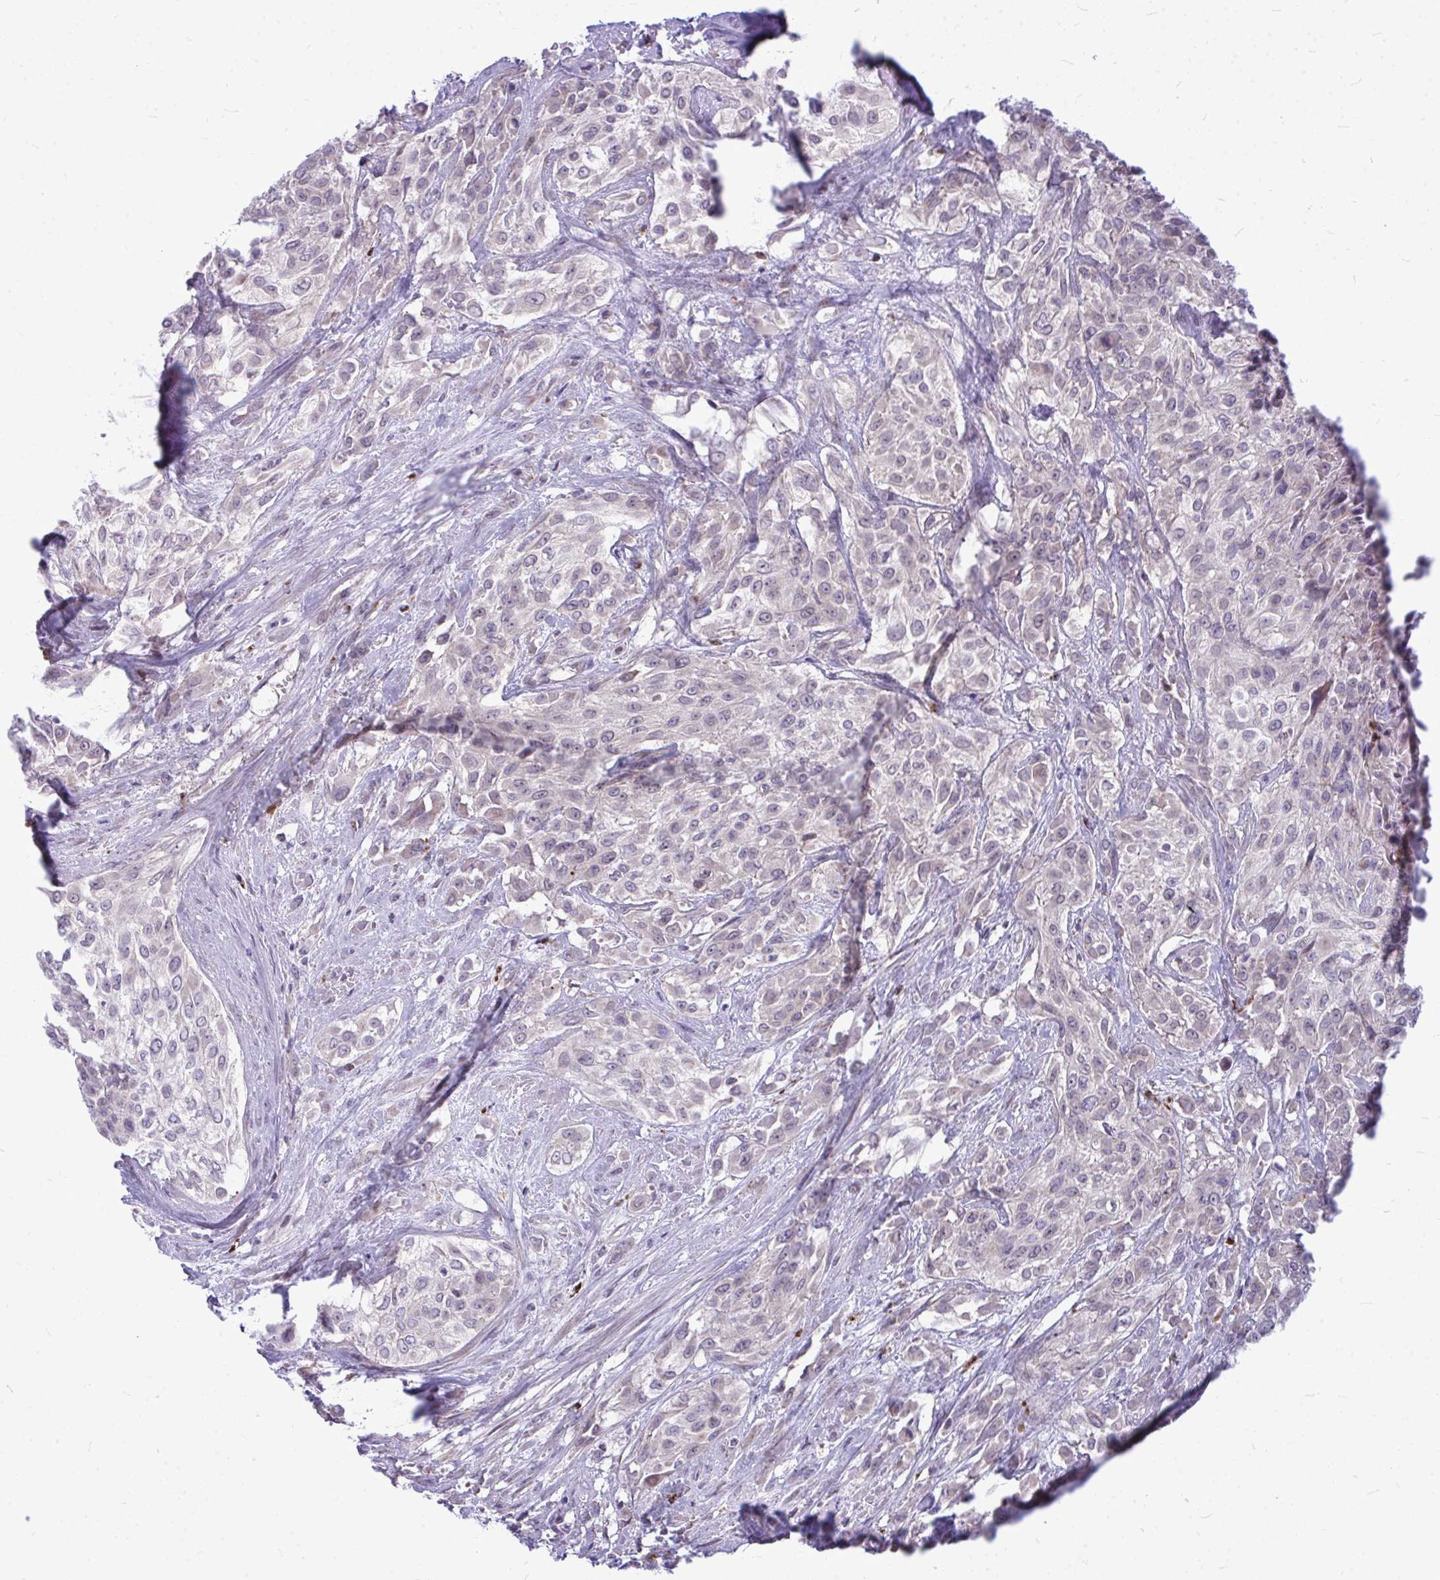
{"staining": {"intensity": "negative", "quantity": "none", "location": "none"}, "tissue": "urothelial cancer", "cell_type": "Tumor cells", "image_type": "cancer", "snomed": [{"axis": "morphology", "description": "Urothelial carcinoma, High grade"}, {"axis": "topography", "description": "Urinary bladder"}], "caption": "Immunohistochemistry (IHC) histopathology image of neoplastic tissue: human urothelial carcinoma (high-grade) stained with DAB exhibits no significant protein expression in tumor cells.", "gene": "ZSCAN25", "patient": {"sex": "male", "age": 57}}